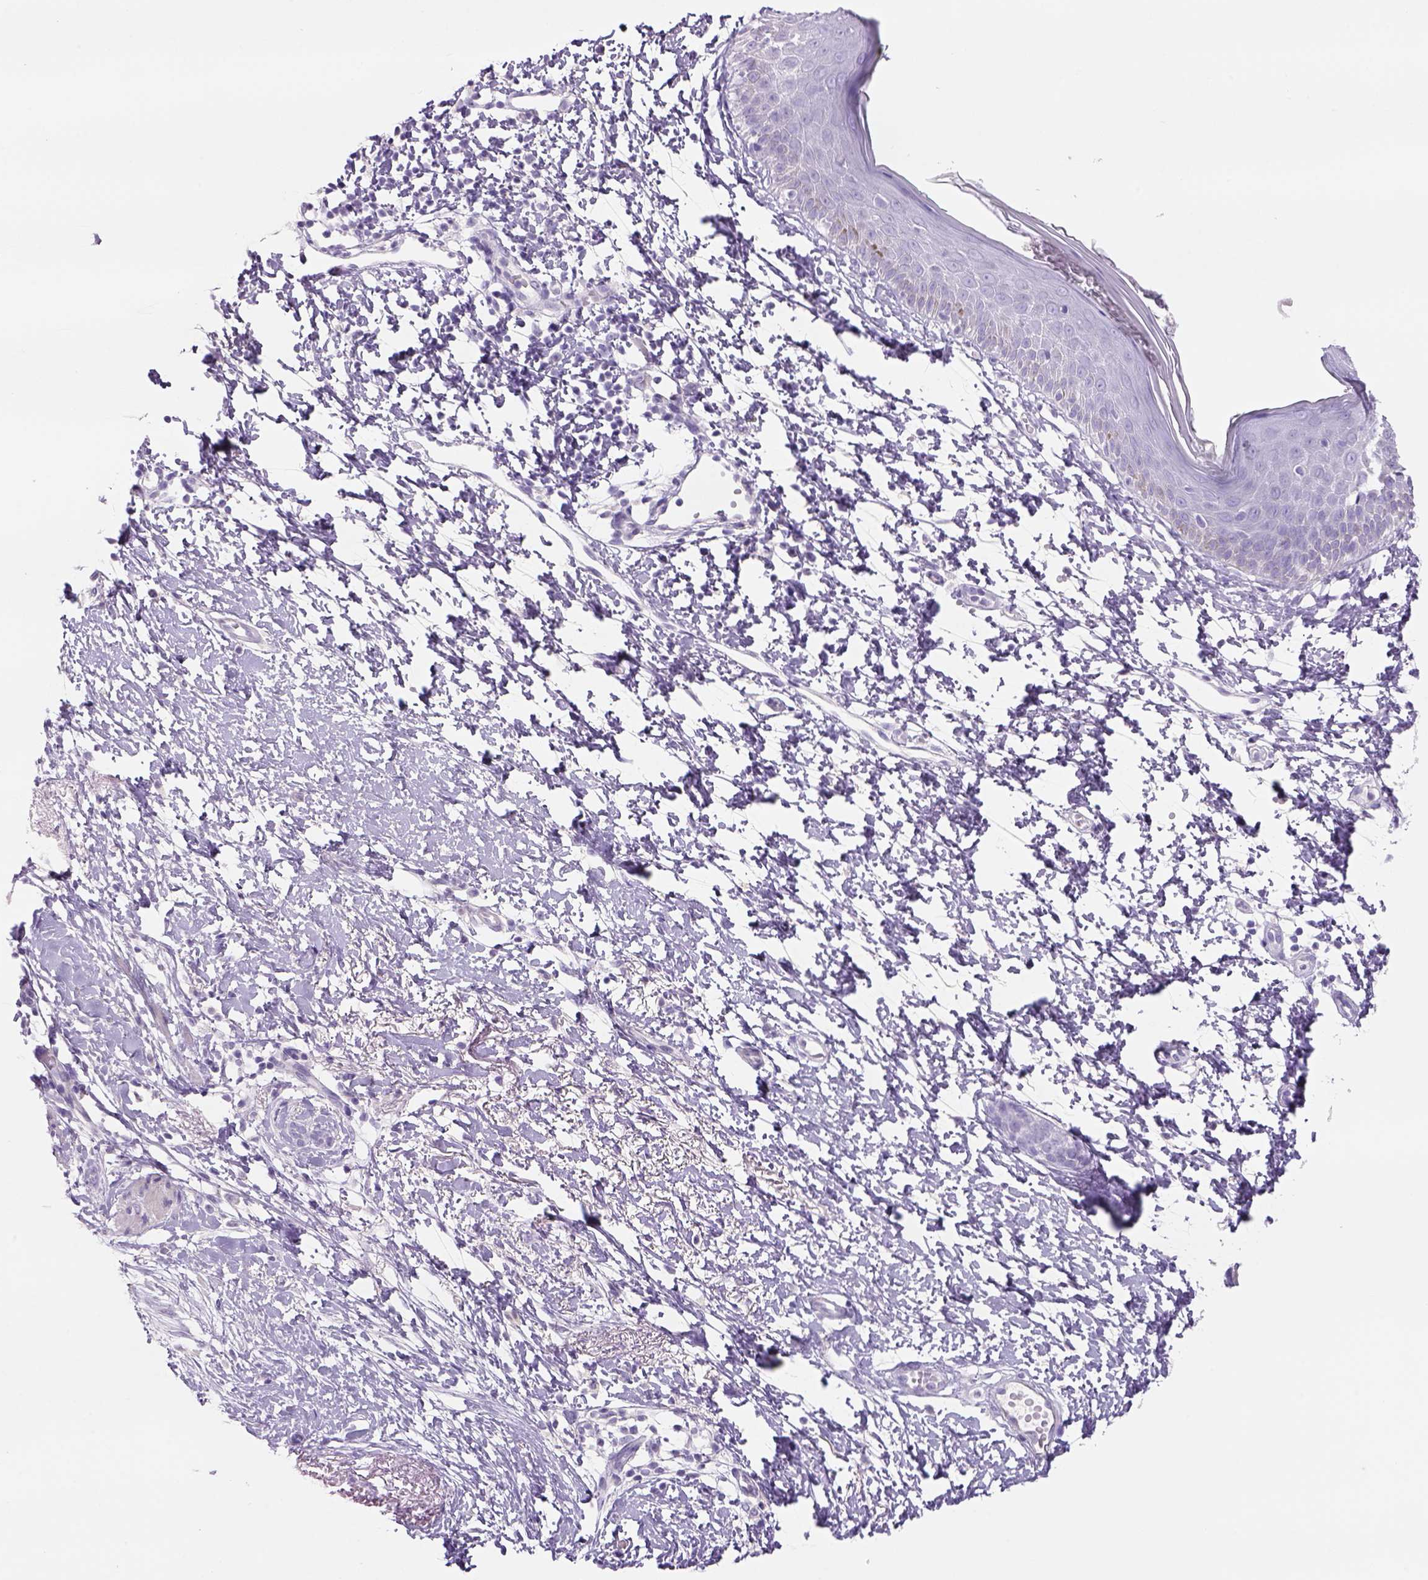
{"staining": {"intensity": "negative", "quantity": "none", "location": "none"}, "tissue": "skin cancer", "cell_type": "Tumor cells", "image_type": "cancer", "snomed": [{"axis": "morphology", "description": "Normal tissue, NOS"}, {"axis": "morphology", "description": "Basal cell carcinoma"}, {"axis": "topography", "description": "Skin"}], "caption": "This micrograph is of basal cell carcinoma (skin) stained with immunohistochemistry (IHC) to label a protein in brown with the nuclei are counter-stained blue. There is no positivity in tumor cells.", "gene": "TENM4", "patient": {"sex": "male", "age": 84}}